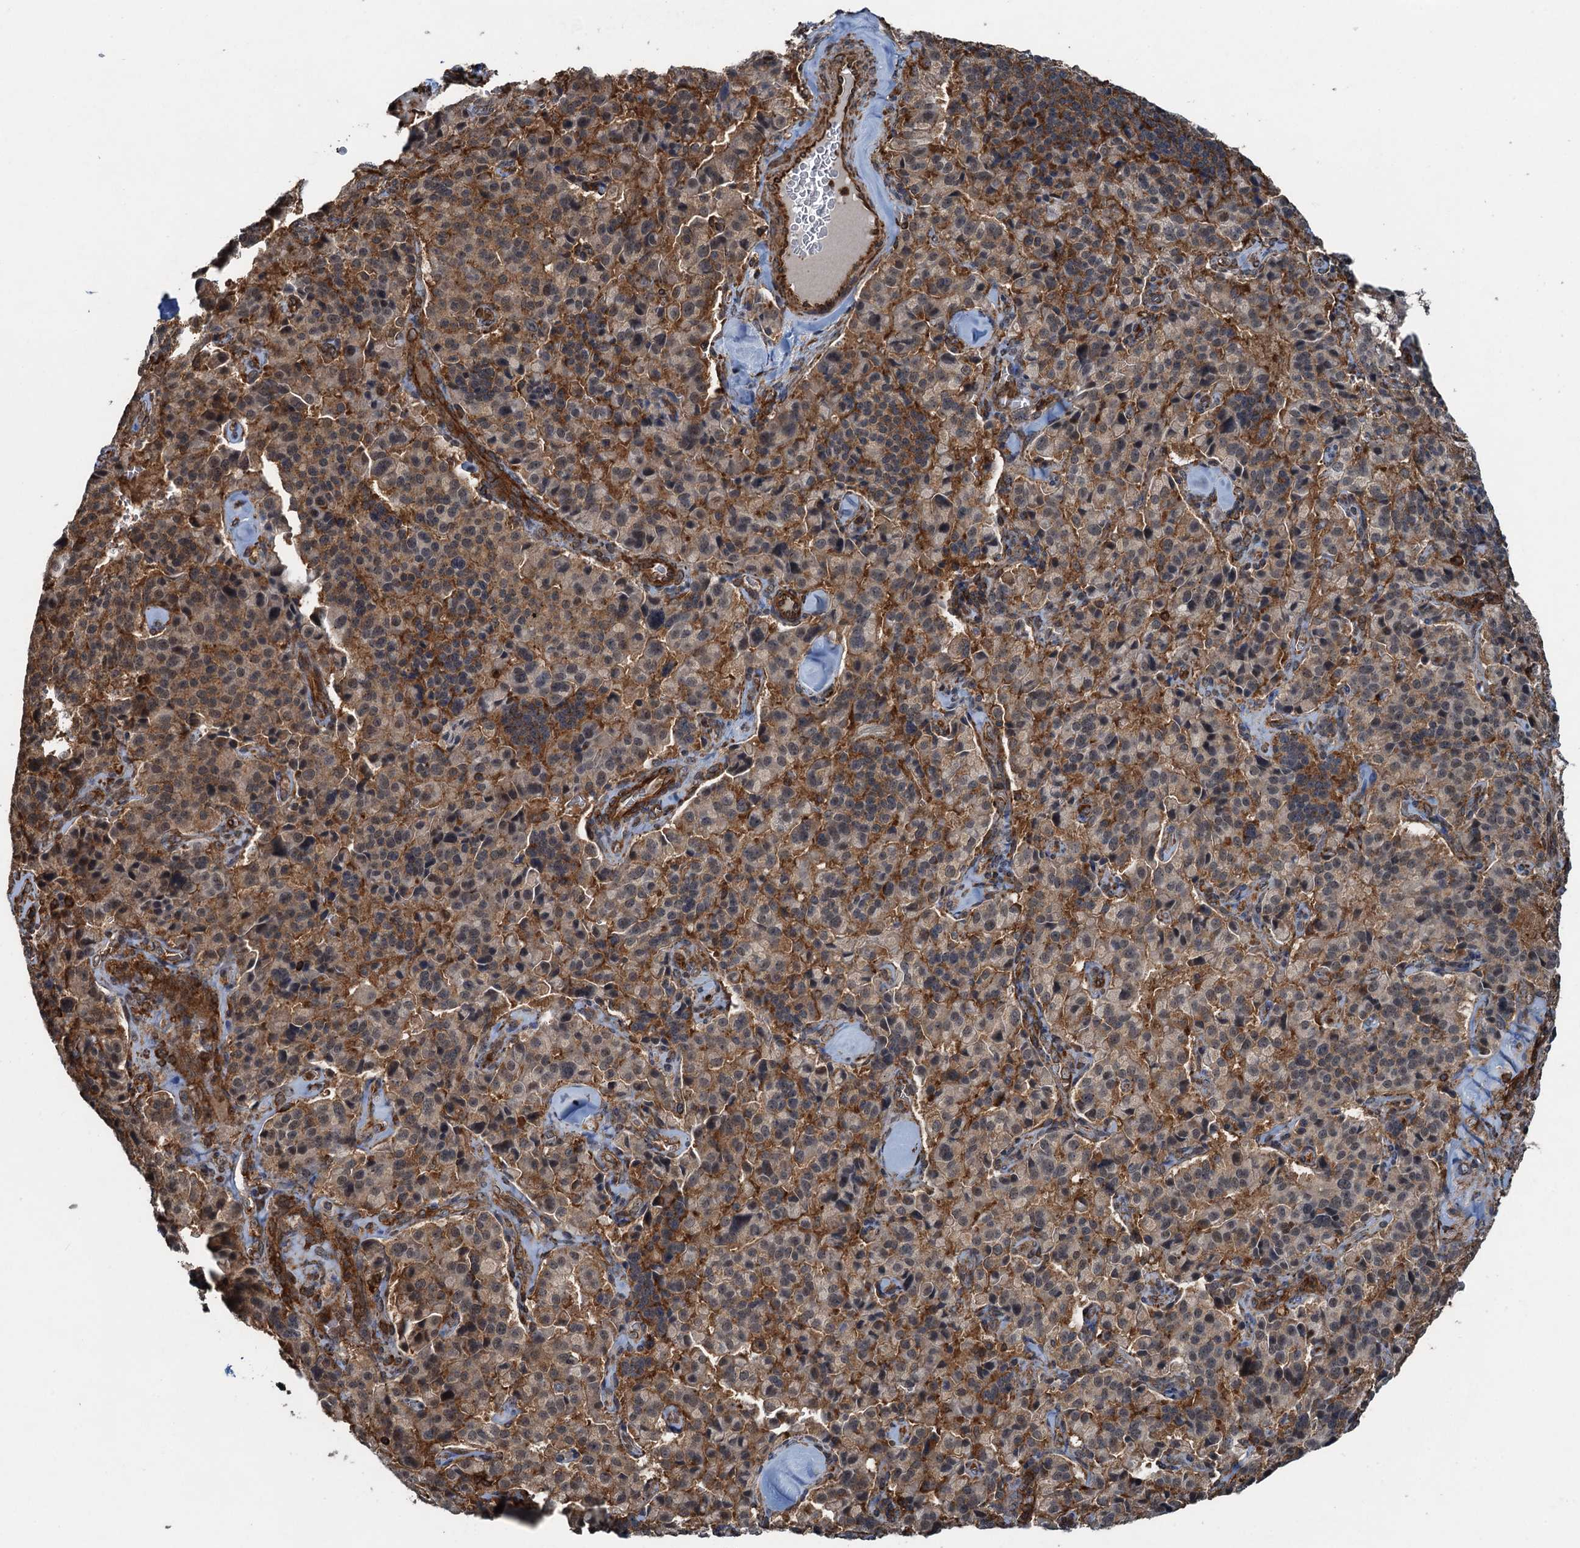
{"staining": {"intensity": "moderate", "quantity": ">75%", "location": "cytoplasmic/membranous"}, "tissue": "pancreatic cancer", "cell_type": "Tumor cells", "image_type": "cancer", "snomed": [{"axis": "morphology", "description": "Adenocarcinoma, NOS"}, {"axis": "topography", "description": "Pancreas"}], "caption": "Immunohistochemistry (IHC) photomicrograph of neoplastic tissue: adenocarcinoma (pancreatic) stained using immunohistochemistry (IHC) displays medium levels of moderate protein expression localized specifically in the cytoplasmic/membranous of tumor cells, appearing as a cytoplasmic/membranous brown color.", "gene": "WHAMM", "patient": {"sex": "male", "age": 65}}